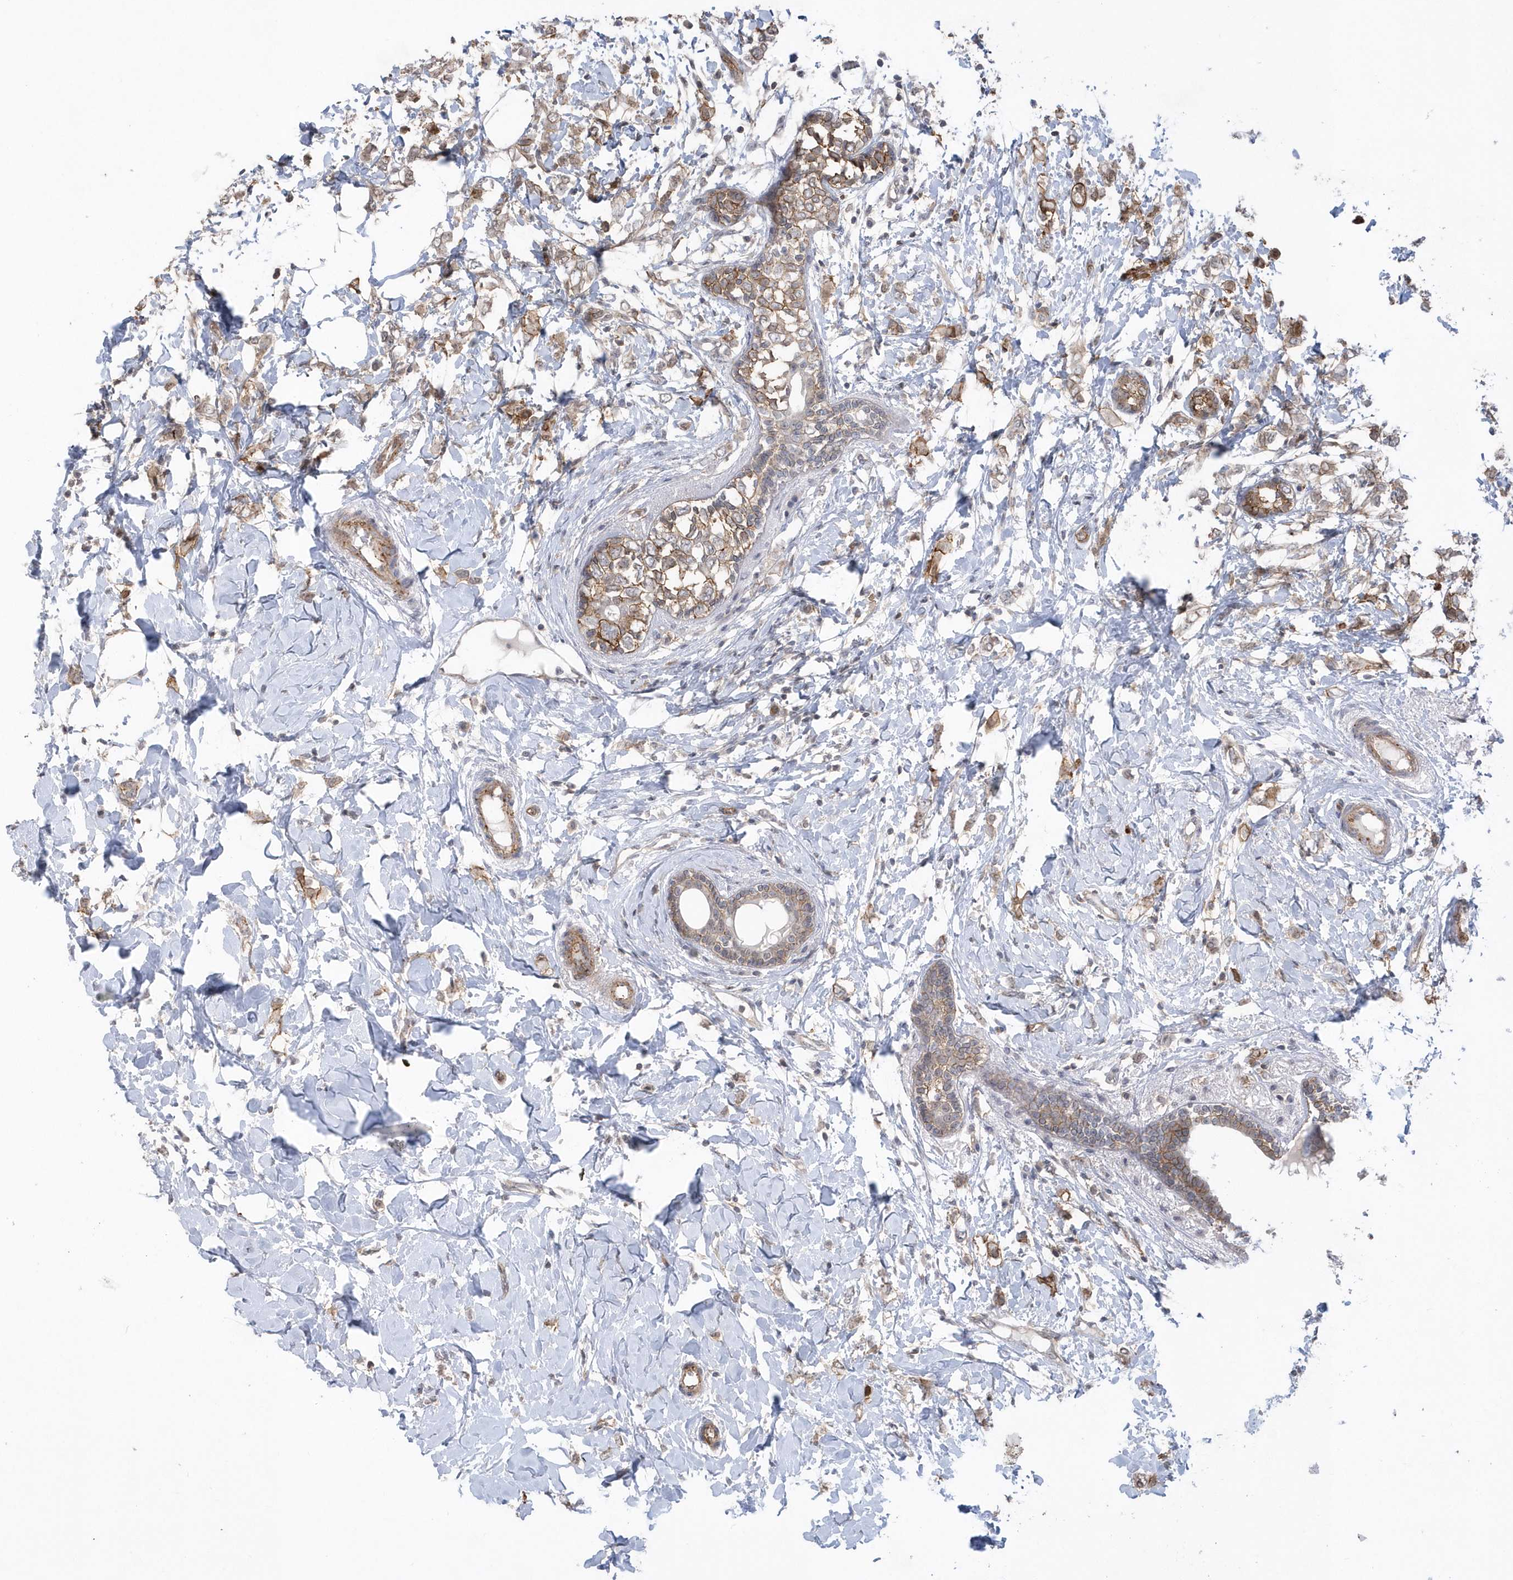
{"staining": {"intensity": "moderate", "quantity": "25%-75%", "location": "cytoplasmic/membranous"}, "tissue": "breast cancer", "cell_type": "Tumor cells", "image_type": "cancer", "snomed": [{"axis": "morphology", "description": "Normal tissue, NOS"}, {"axis": "morphology", "description": "Lobular carcinoma"}, {"axis": "topography", "description": "Breast"}], "caption": "Lobular carcinoma (breast) stained with a protein marker reveals moderate staining in tumor cells.", "gene": "CRIP3", "patient": {"sex": "female", "age": 47}}